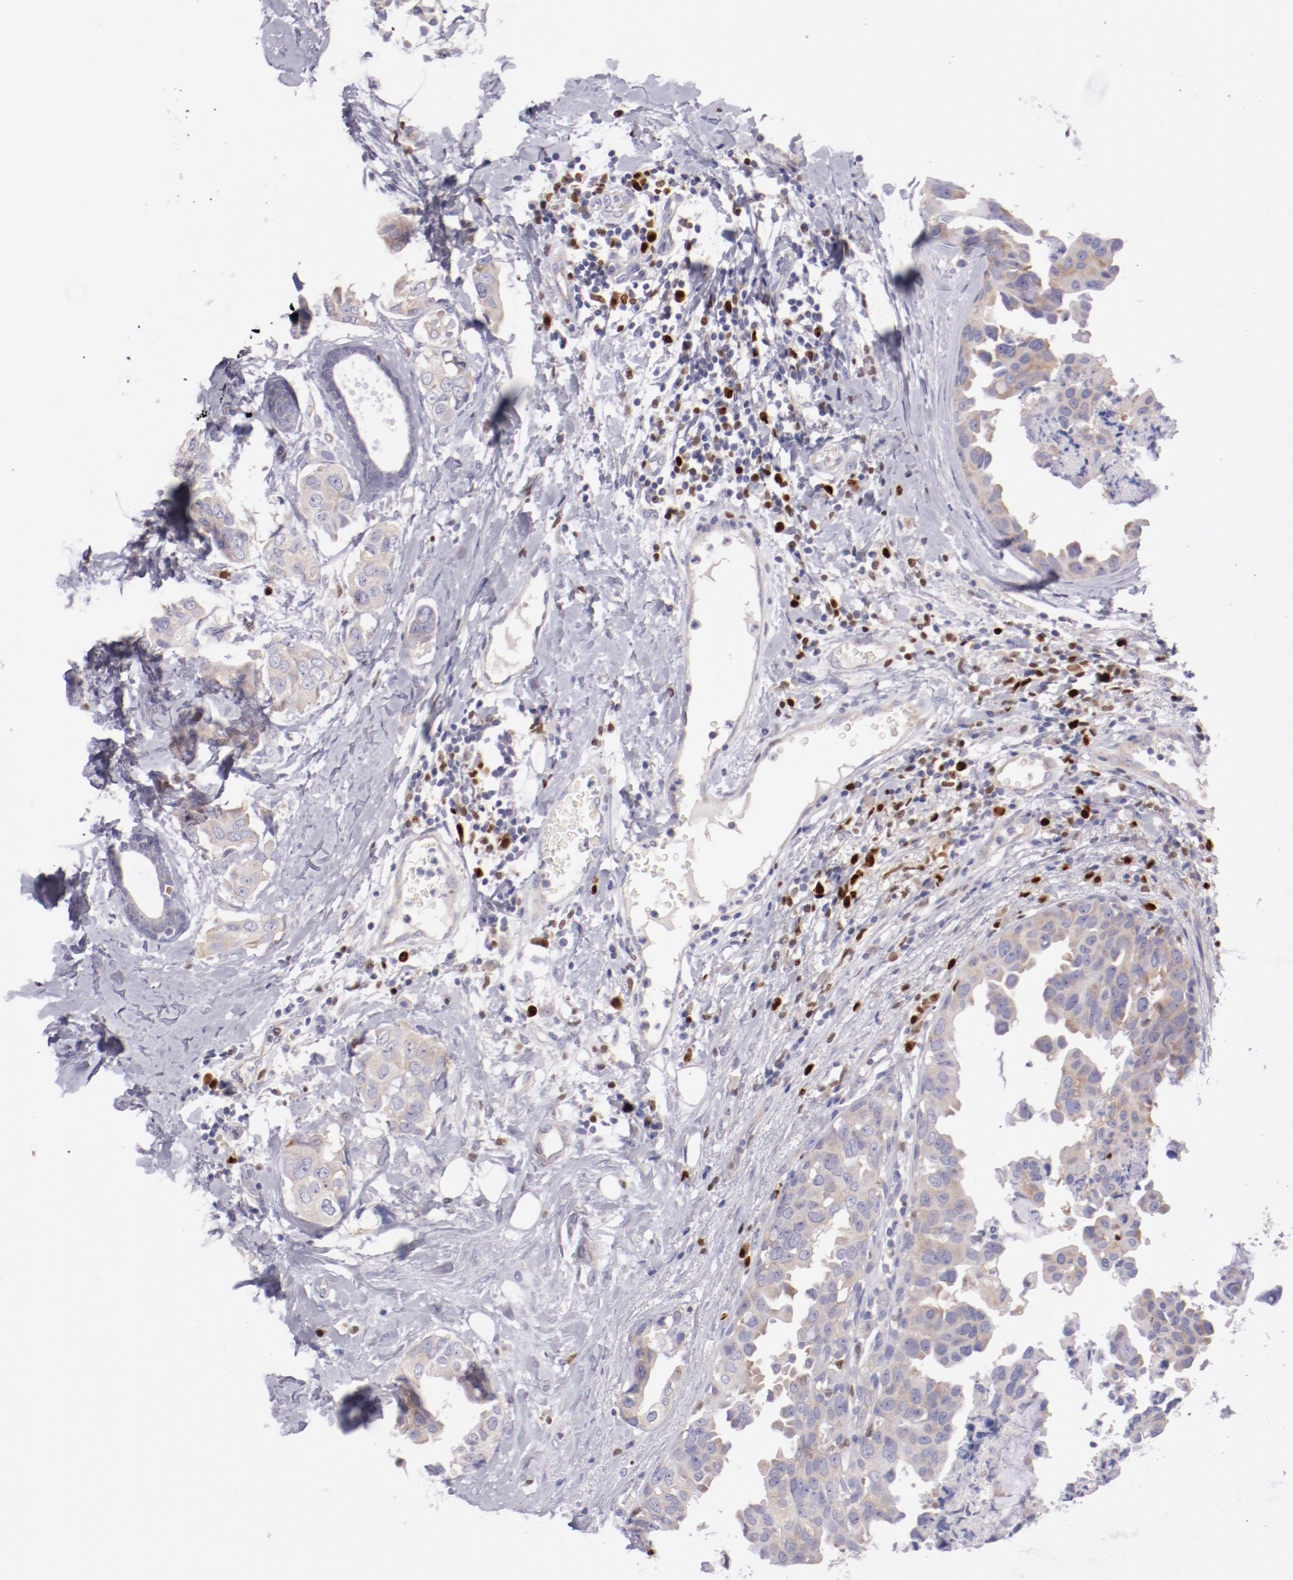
{"staining": {"intensity": "weak", "quantity": ">75%", "location": "cytoplasmic/membranous"}, "tissue": "breast cancer", "cell_type": "Tumor cells", "image_type": "cancer", "snomed": [{"axis": "morphology", "description": "Duct carcinoma"}, {"axis": "topography", "description": "Breast"}], "caption": "About >75% of tumor cells in breast cancer (intraductal carcinoma) reveal weak cytoplasmic/membranous protein staining as visualized by brown immunohistochemical staining.", "gene": "IRF8", "patient": {"sex": "female", "age": 40}}